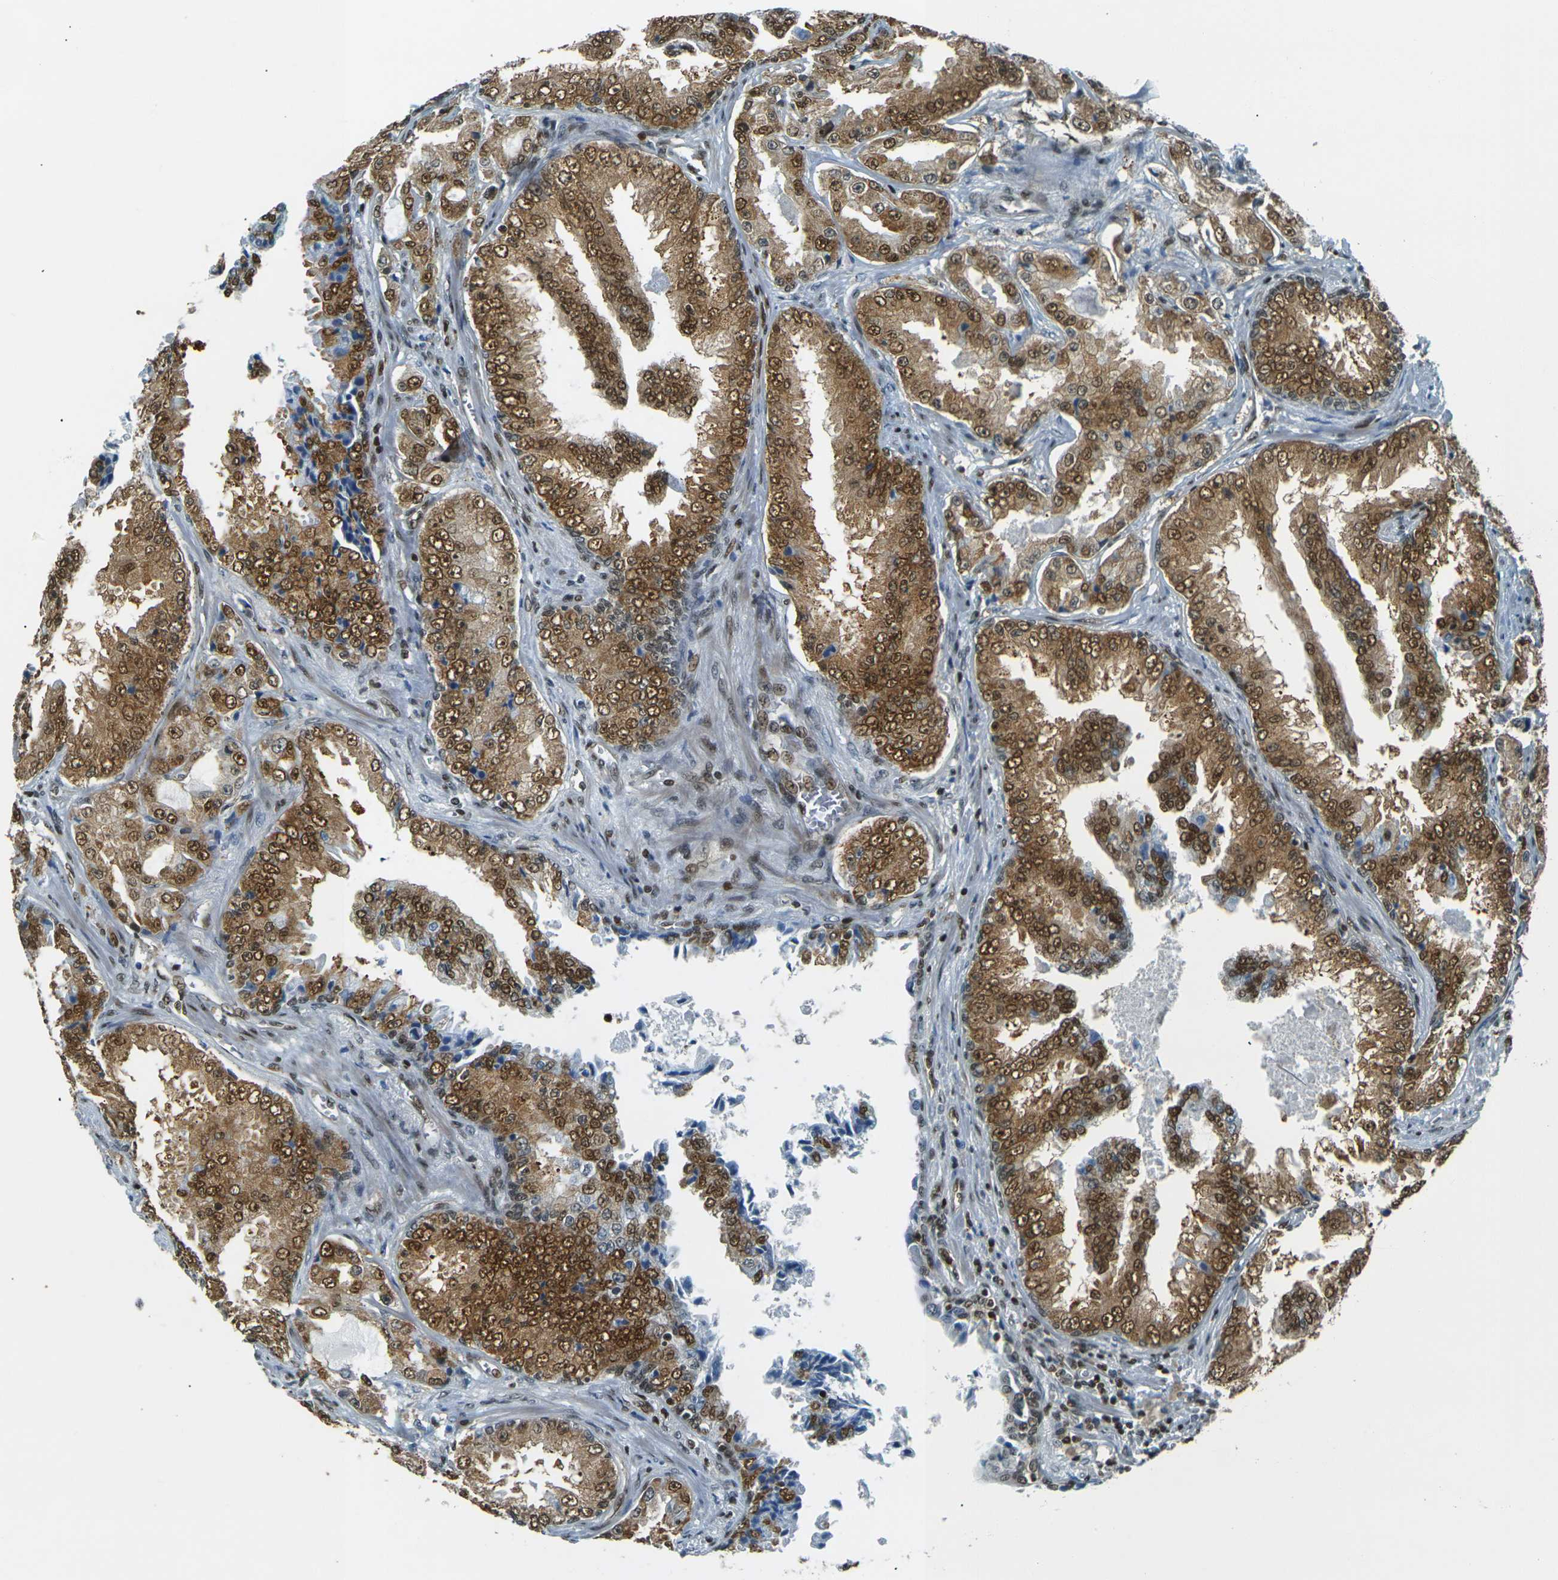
{"staining": {"intensity": "moderate", "quantity": ">75%", "location": "cytoplasmic/membranous,nuclear"}, "tissue": "prostate cancer", "cell_type": "Tumor cells", "image_type": "cancer", "snomed": [{"axis": "morphology", "description": "Adenocarcinoma, High grade"}, {"axis": "topography", "description": "Prostate"}], "caption": "Prostate cancer (adenocarcinoma (high-grade)) stained with IHC exhibits moderate cytoplasmic/membranous and nuclear staining in approximately >75% of tumor cells.", "gene": "NHEJ1", "patient": {"sex": "male", "age": 73}}